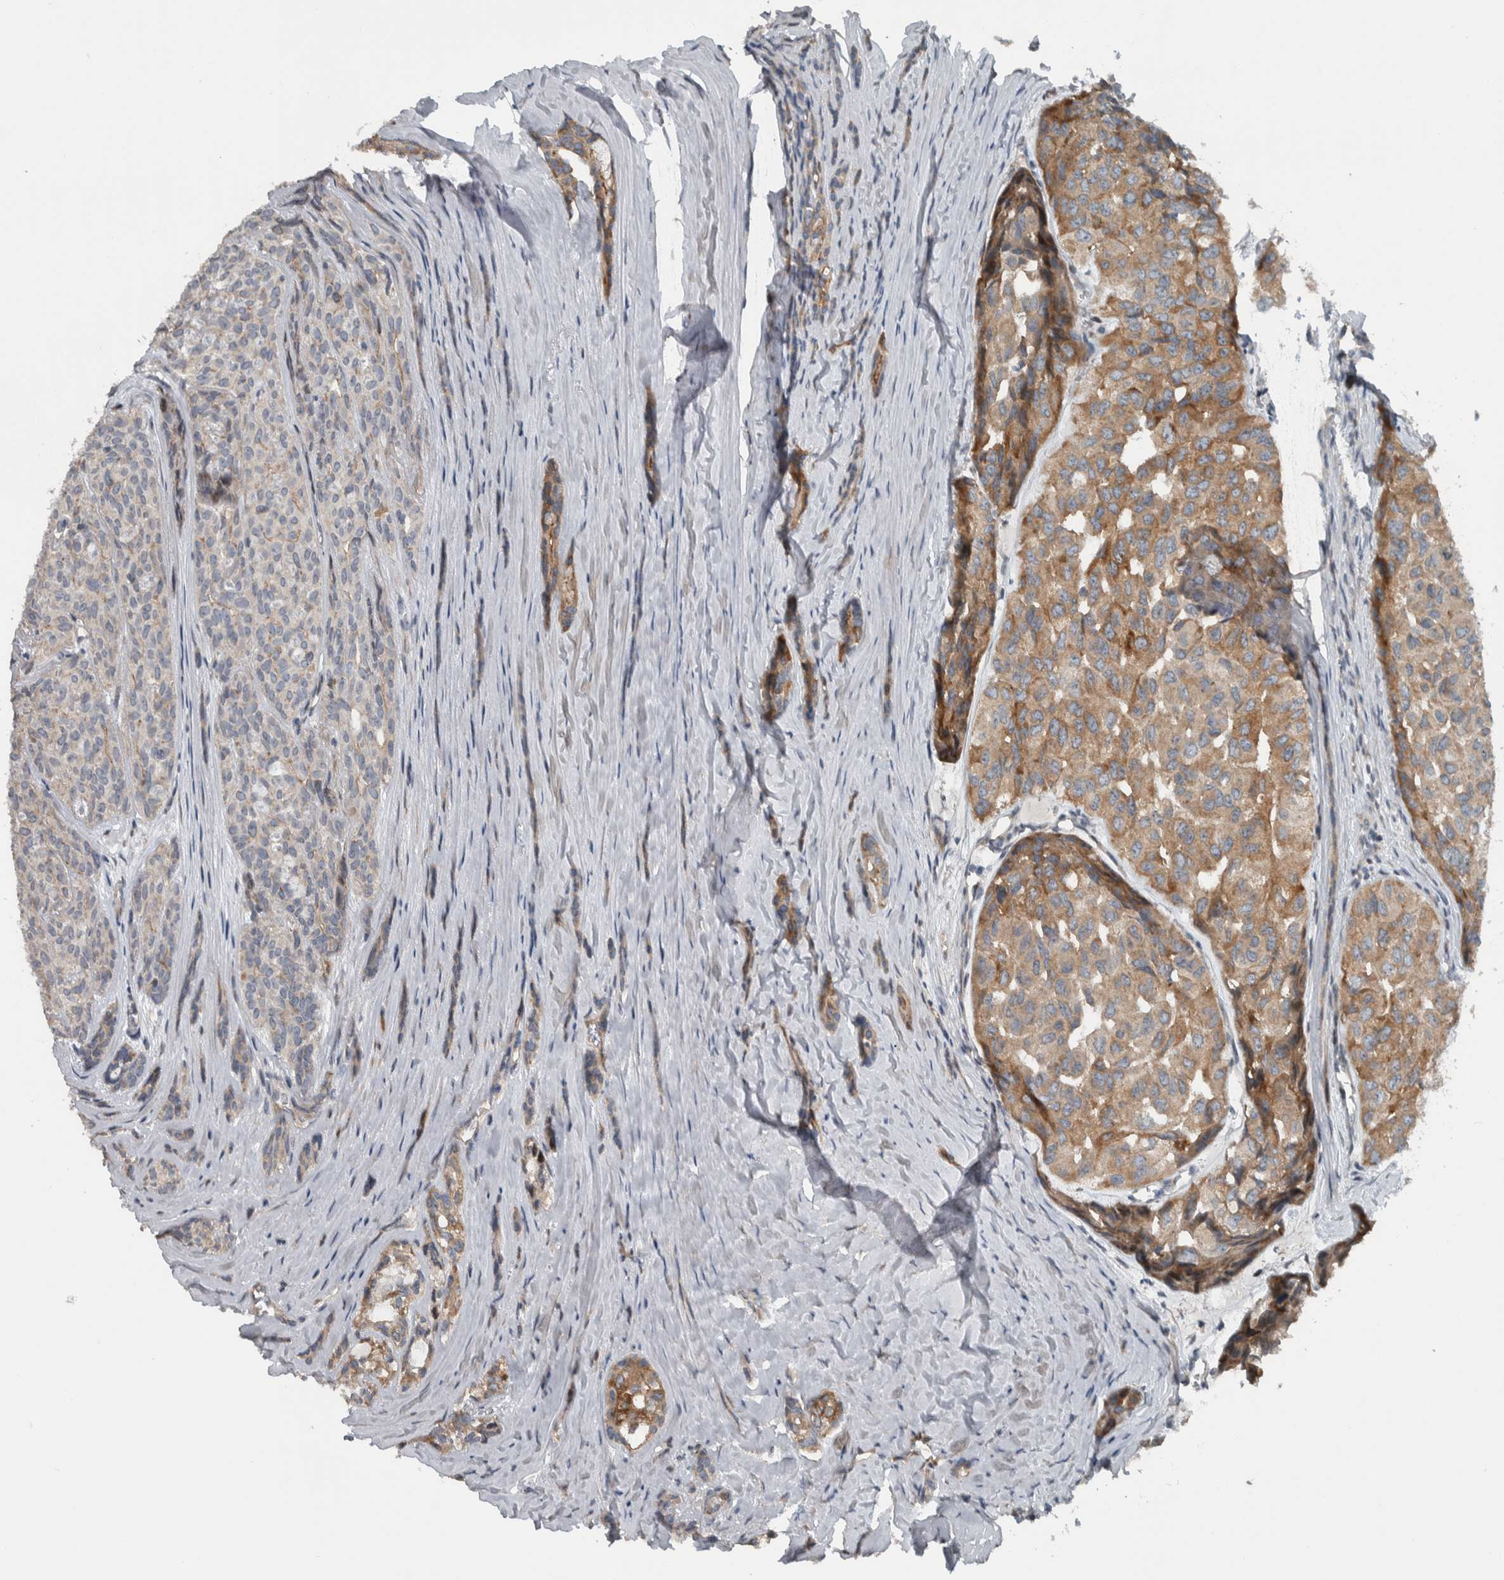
{"staining": {"intensity": "moderate", "quantity": ">75%", "location": "cytoplasmic/membranous"}, "tissue": "head and neck cancer", "cell_type": "Tumor cells", "image_type": "cancer", "snomed": [{"axis": "morphology", "description": "Adenocarcinoma, NOS"}, {"axis": "topography", "description": "Salivary gland, NOS"}, {"axis": "topography", "description": "Head-Neck"}], "caption": "A micrograph showing moderate cytoplasmic/membranous positivity in approximately >75% of tumor cells in head and neck cancer, as visualized by brown immunohistochemical staining.", "gene": "BAIAP2L1", "patient": {"sex": "female", "age": 76}}